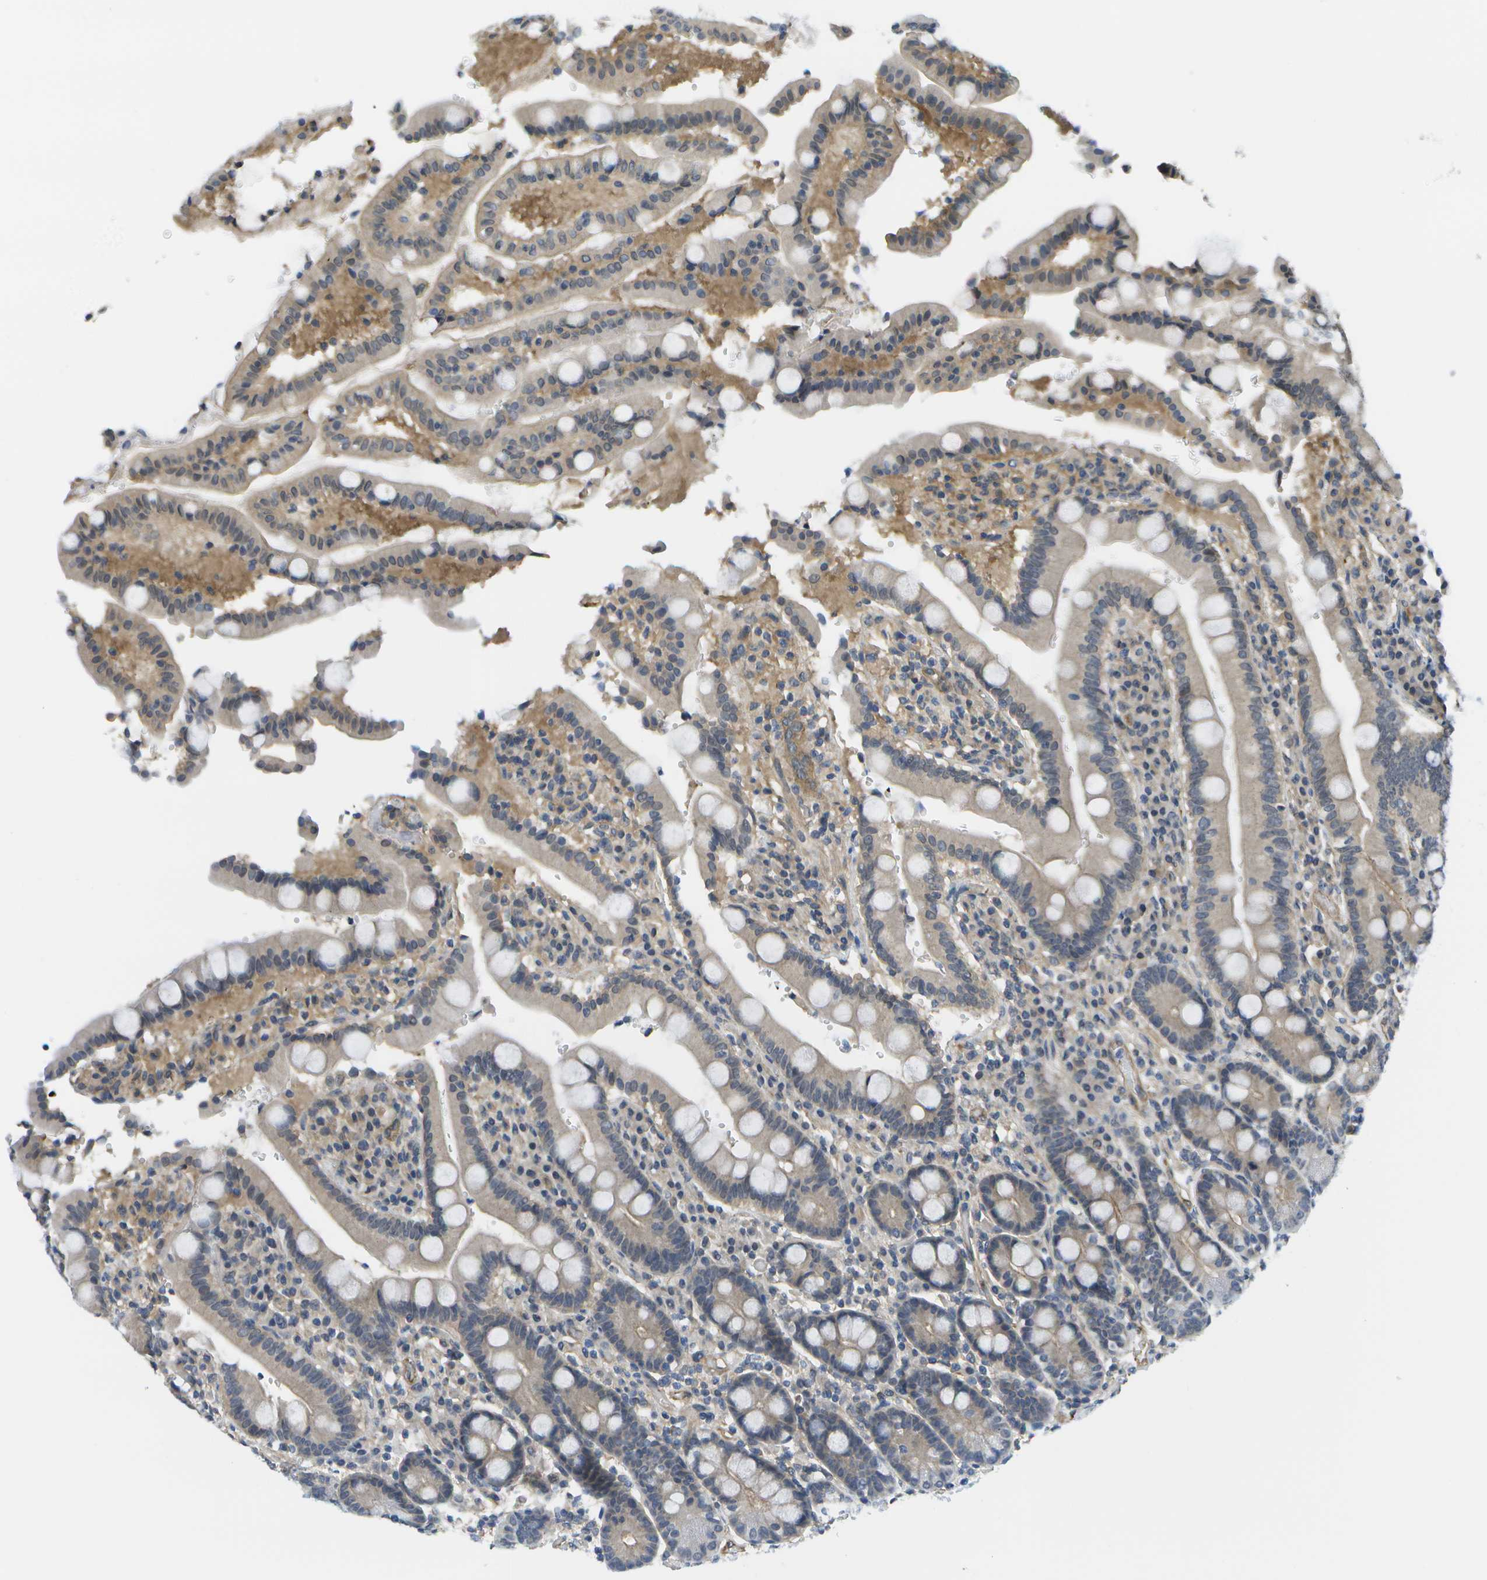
{"staining": {"intensity": "negative", "quantity": "none", "location": "none"}, "tissue": "duodenum", "cell_type": "Glandular cells", "image_type": "normal", "snomed": [{"axis": "morphology", "description": "Normal tissue, NOS"}, {"axis": "topography", "description": "Small intestine, NOS"}], "caption": "High power microscopy photomicrograph of an immunohistochemistry histopathology image of unremarkable duodenum, revealing no significant expression in glandular cells. (DAB (3,3'-diaminobenzidine) immunohistochemistry (IHC) visualized using brightfield microscopy, high magnification).", "gene": "KIAA0040", "patient": {"sex": "female", "age": 71}}